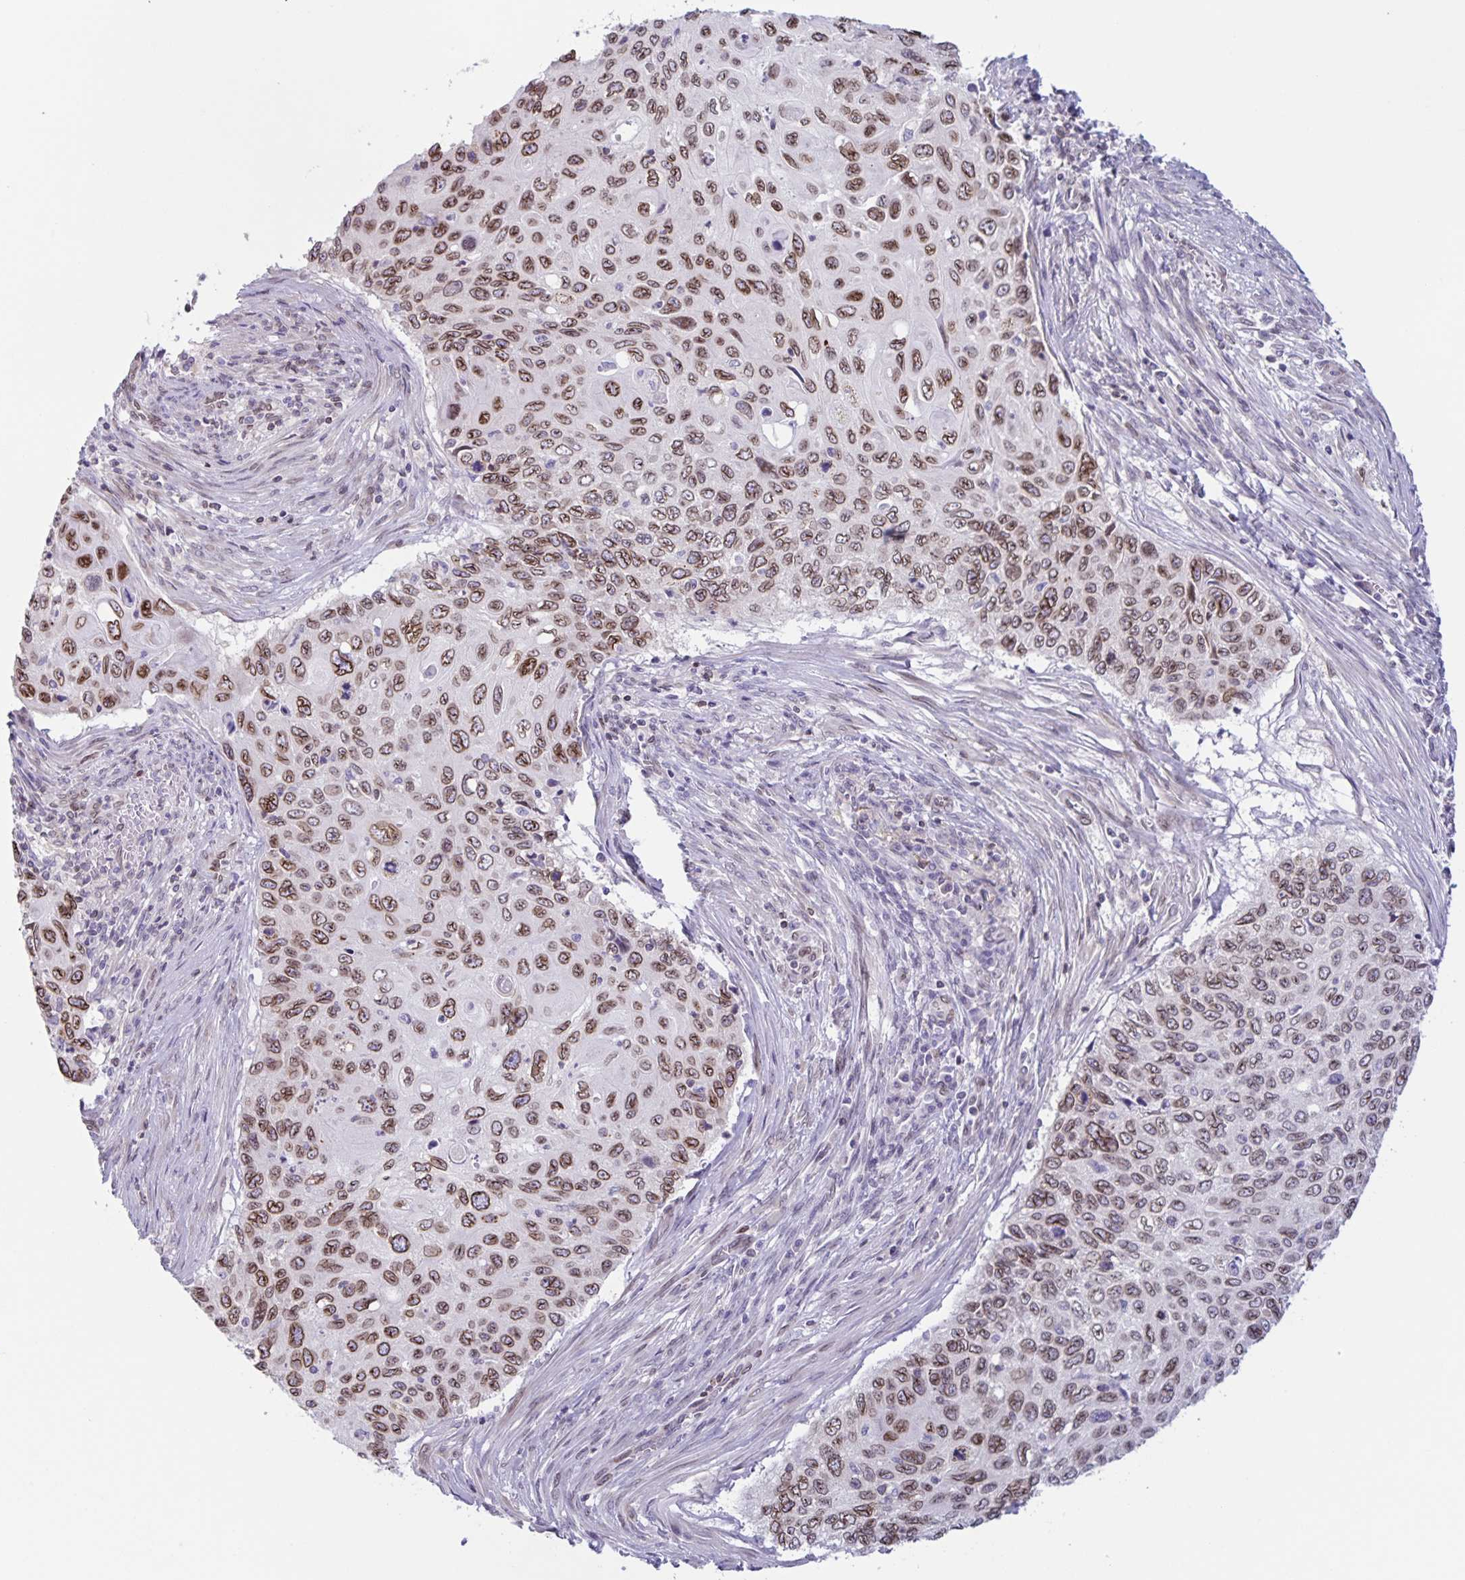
{"staining": {"intensity": "moderate", "quantity": ">75%", "location": "cytoplasmic/membranous,nuclear"}, "tissue": "cervical cancer", "cell_type": "Tumor cells", "image_type": "cancer", "snomed": [{"axis": "morphology", "description": "Squamous cell carcinoma, NOS"}, {"axis": "topography", "description": "Cervix"}], "caption": "A brown stain shows moderate cytoplasmic/membranous and nuclear expression of a protein in cervical cancer (squamous cell carcinoma) tumor cells. (Brightfield microscopy of DAB IHC at high magnification).", "gene": "SYNE2", "patient": {"sex": "female", "age": 70}}